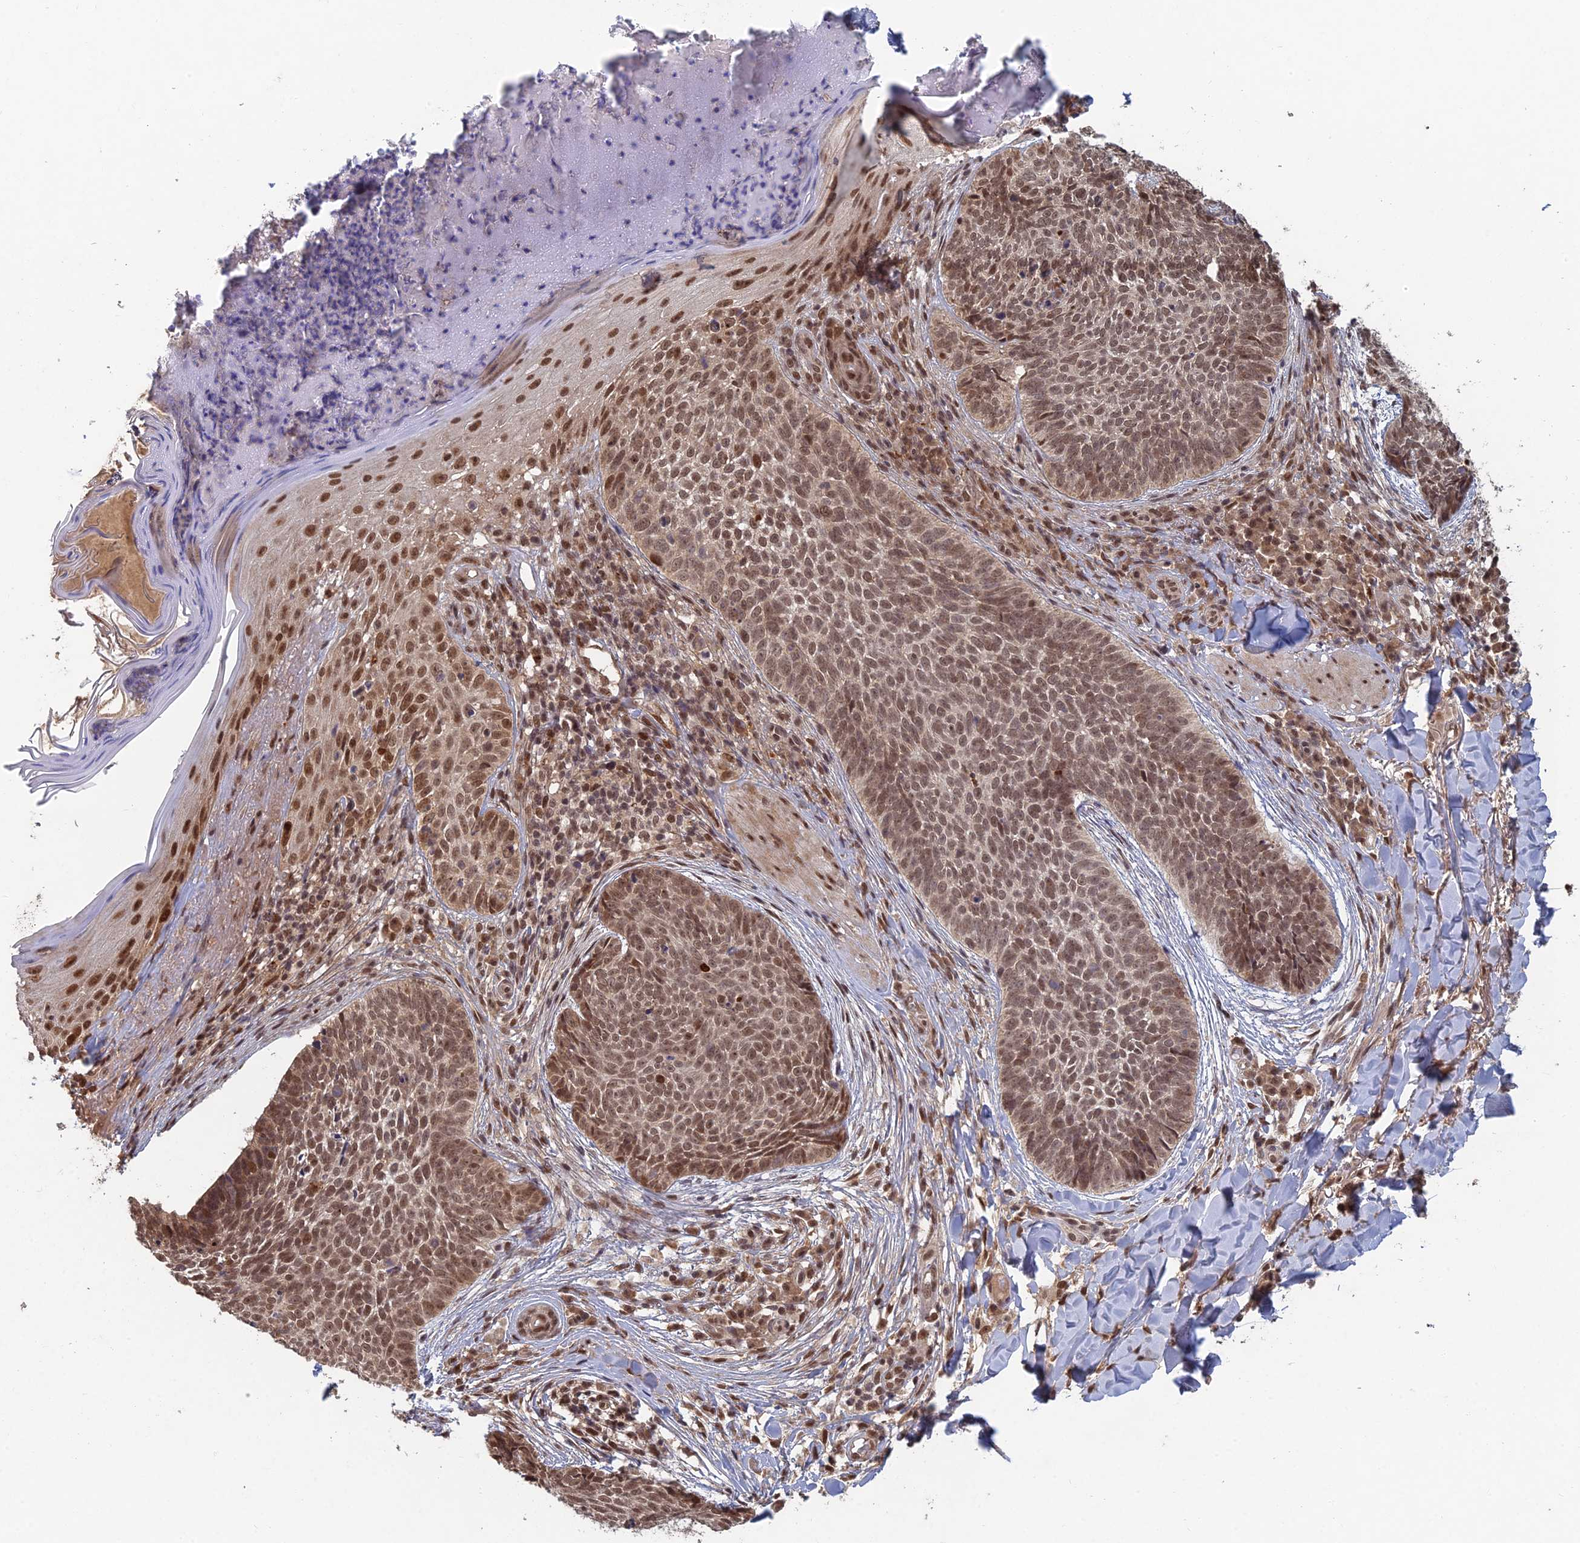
{"staining": {"intensity": "moderate", "quantity": ">75%", "location": "nuclear"}, "tissue": "skin cancer", "cell_type": "Tumor cells", "image_type": "cancer", "snomed": [{"axis": "morphology", "description": "Basal cell carcinoma"}, {"axis": "topography", "description": "Skin"}], "caption": "Moderate nuclear staining is identified in about >75% of tumor cells in skin basal cell carcinoma.", "gene": "RANBP3", "patient": {"sex": "female", "age": 61}}